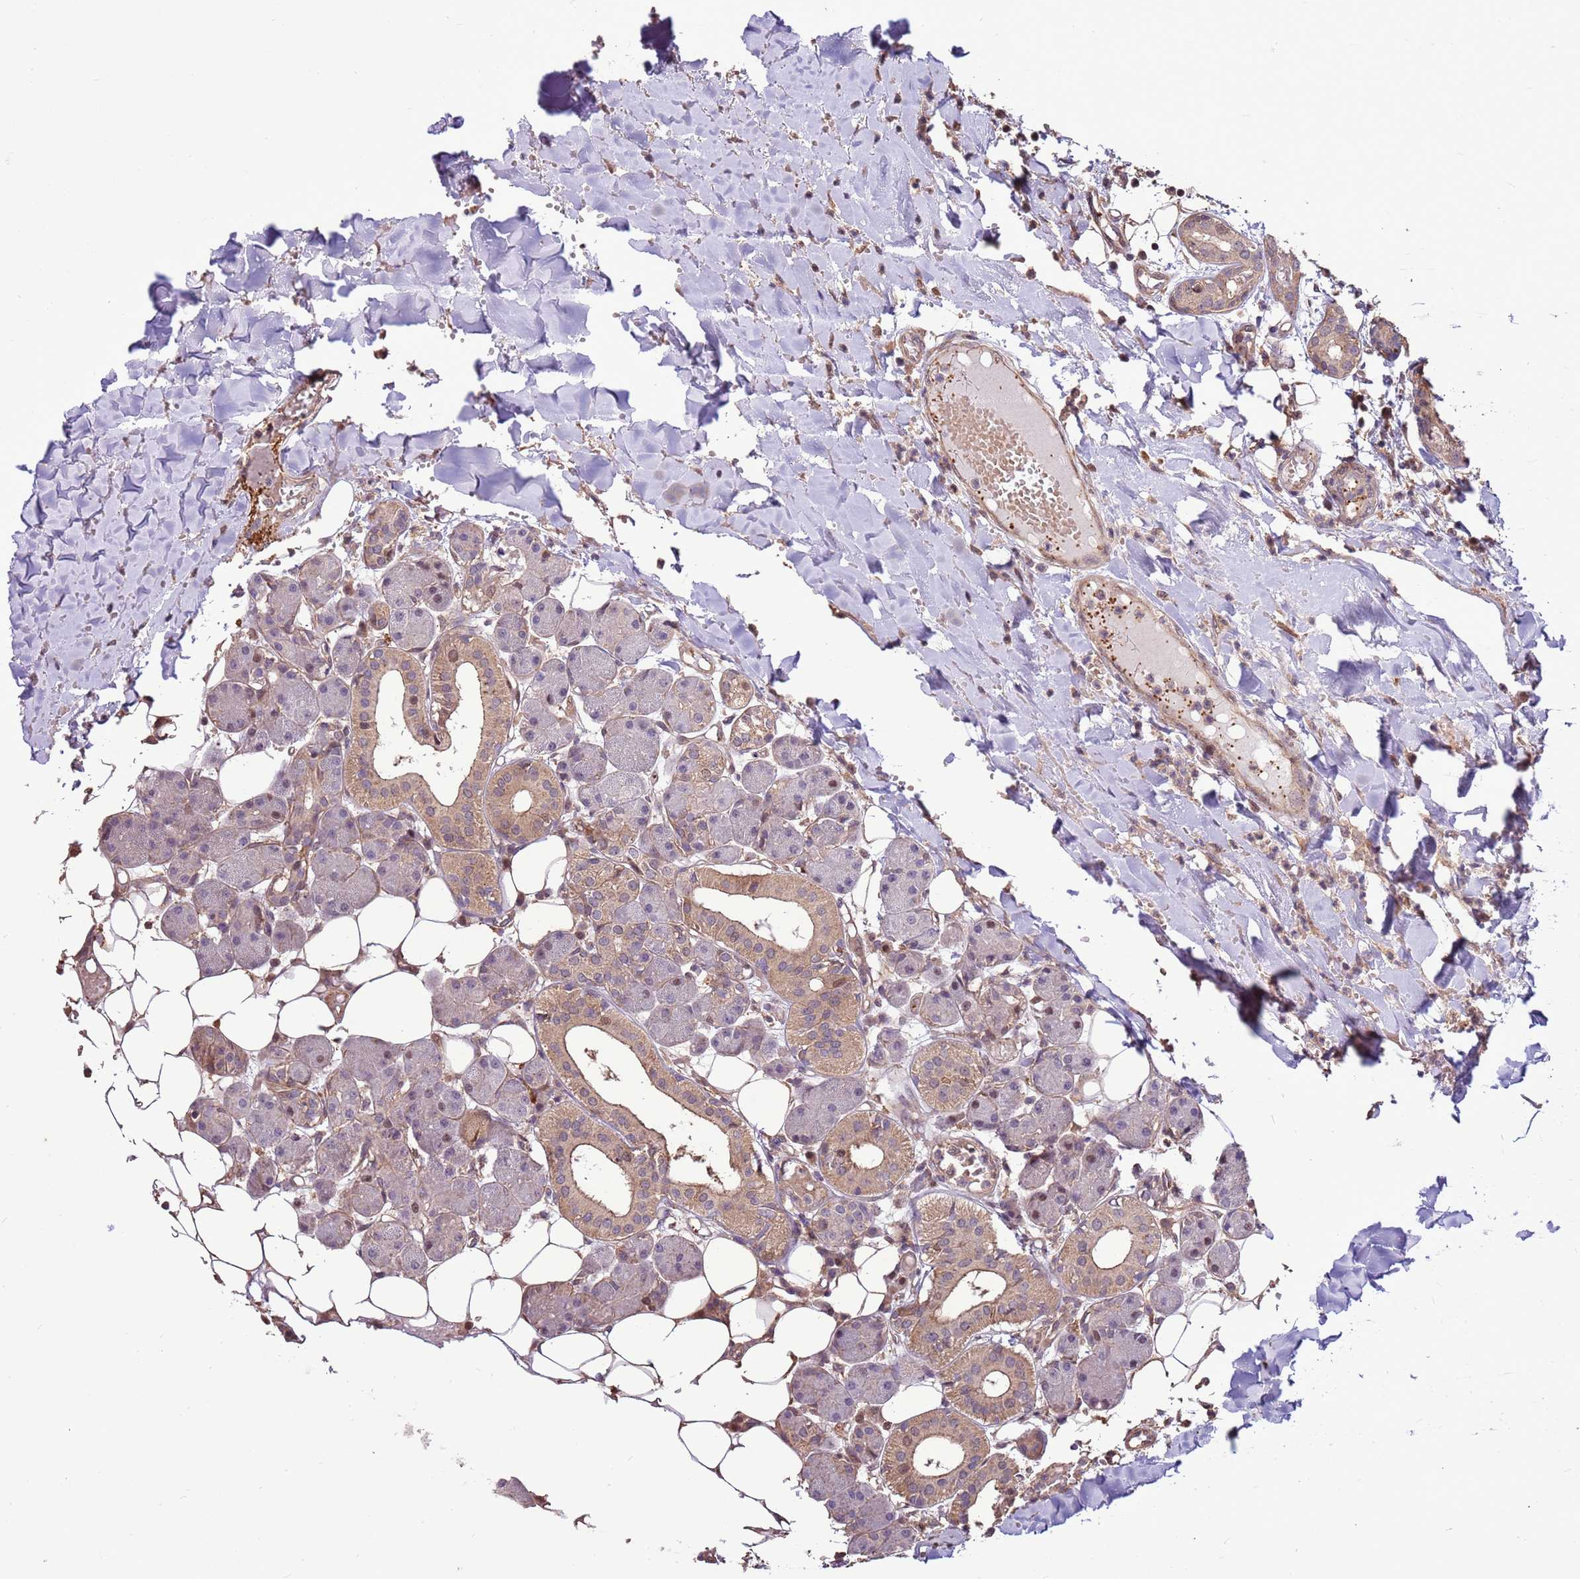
{"staining": {"intensity": "weak", "quantity": "25%-75%", "location": "cytoplasmic/membranous,nuclear"}, "tissue": "head and neck cancer", "cell_type": "Tumor cells", "image_type": "cancer", "snomed": [{"axis": "morphology", "description": "Adenocarcinoma, NOS"}, {"axis": "topography", "description": "Head-Neck"}], "caption": "The immunohistochemical stain labels weak cytoplasmic/membranous and nuclear staining in tumor cells of head and neck cancer tissue.", "gene": "CCDC112", "patient": {"sex": "female", "age": 73}}